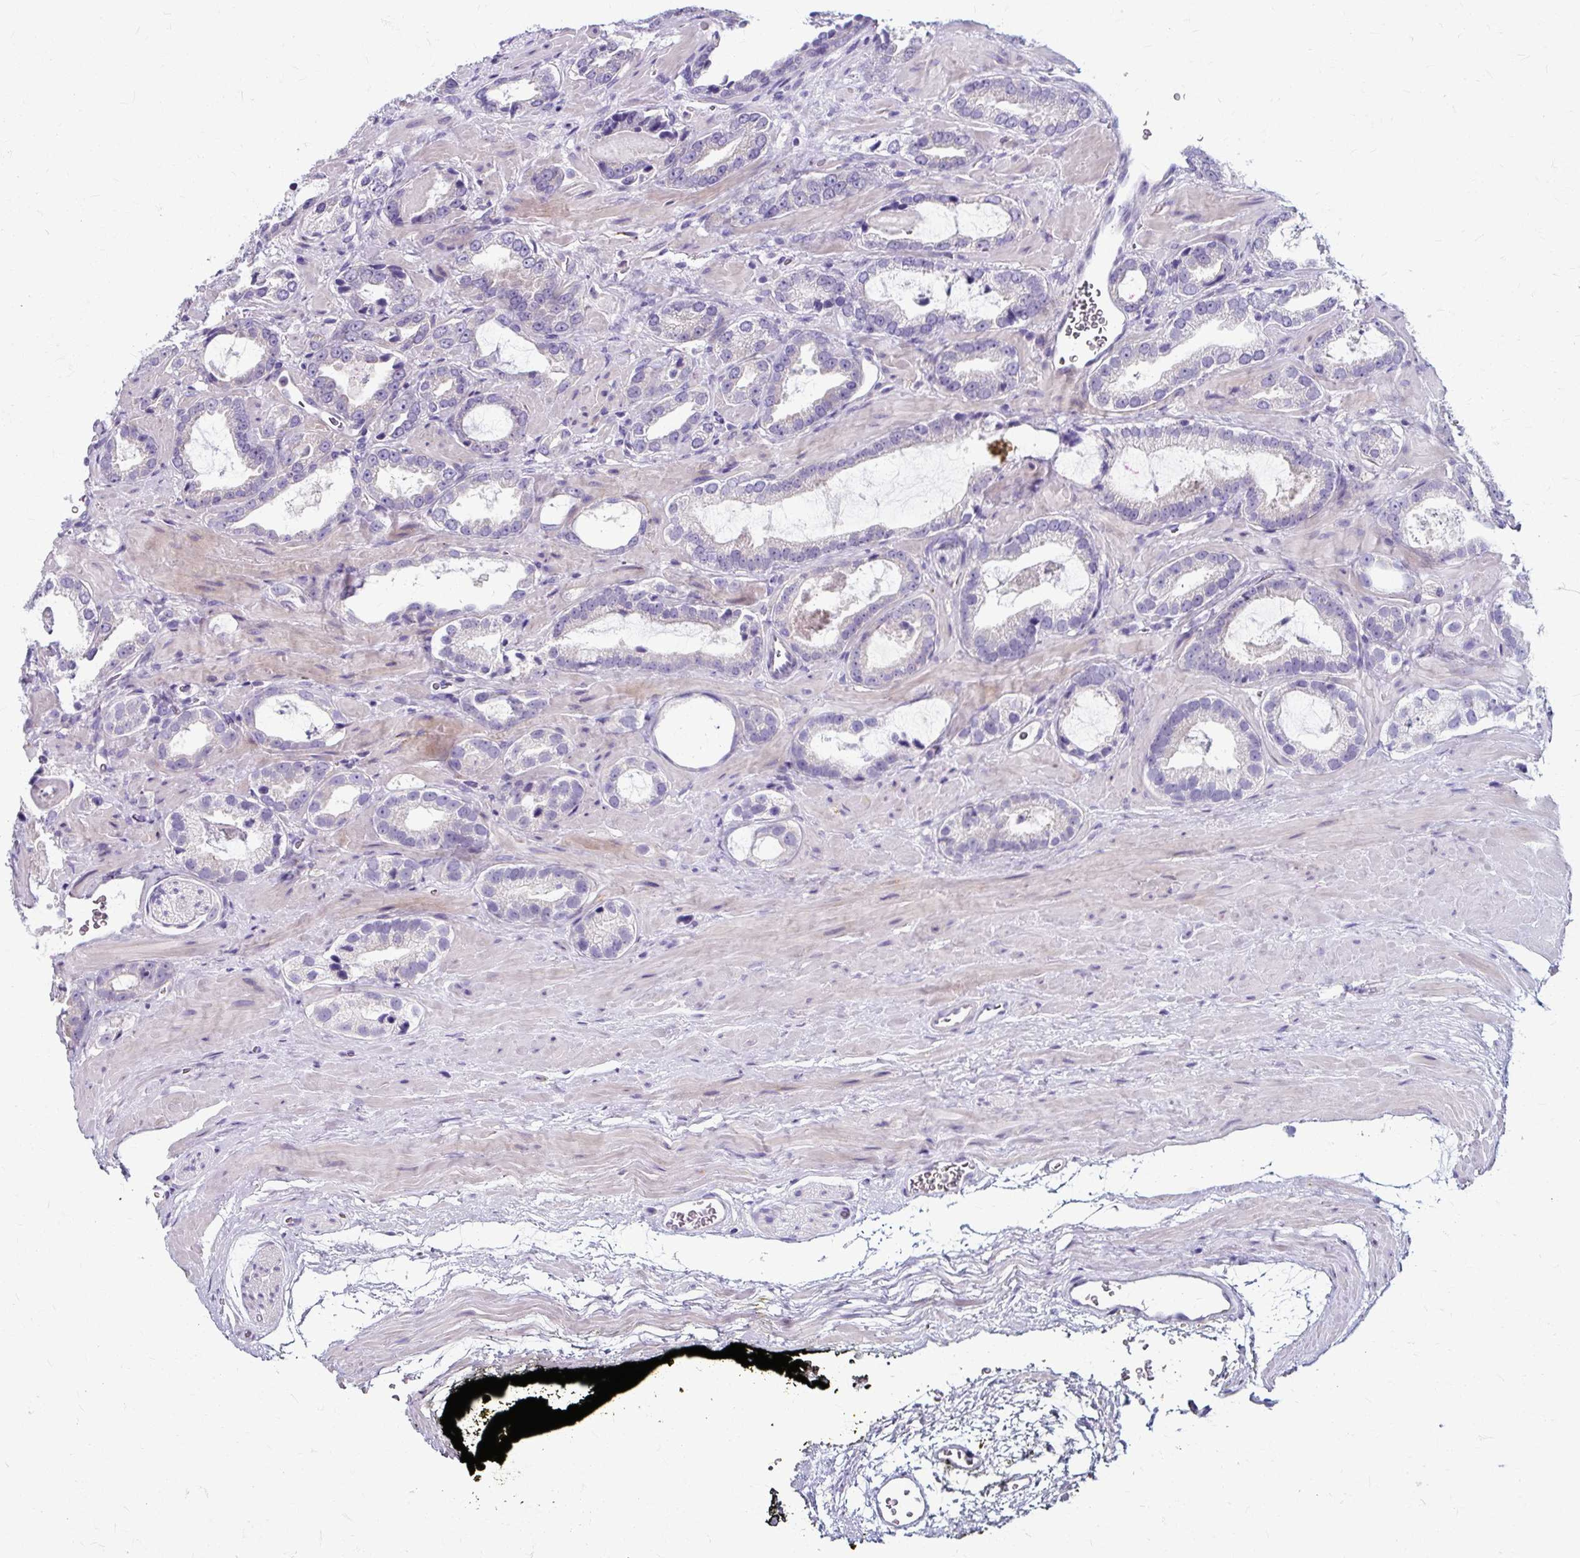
{"staining": {"intensity": "negative", "quantity": "none", "location": "none"}, "tissue": "prostate cancer", "cell_type": "Tumor cells", "image_type": "cancer", "snomed": [{"axis": "morphology", "description": "Adenocarcinoma, Low grade"}, {"axis": "topography", "description": "Prostate"}], "caption": "A histopathology image of human adenocarcinoma (low-grade) (prostate) is negative for staining in tumor cells.", "gene": "ZNF555", "patient": {"sex": "male", "age": 62}}